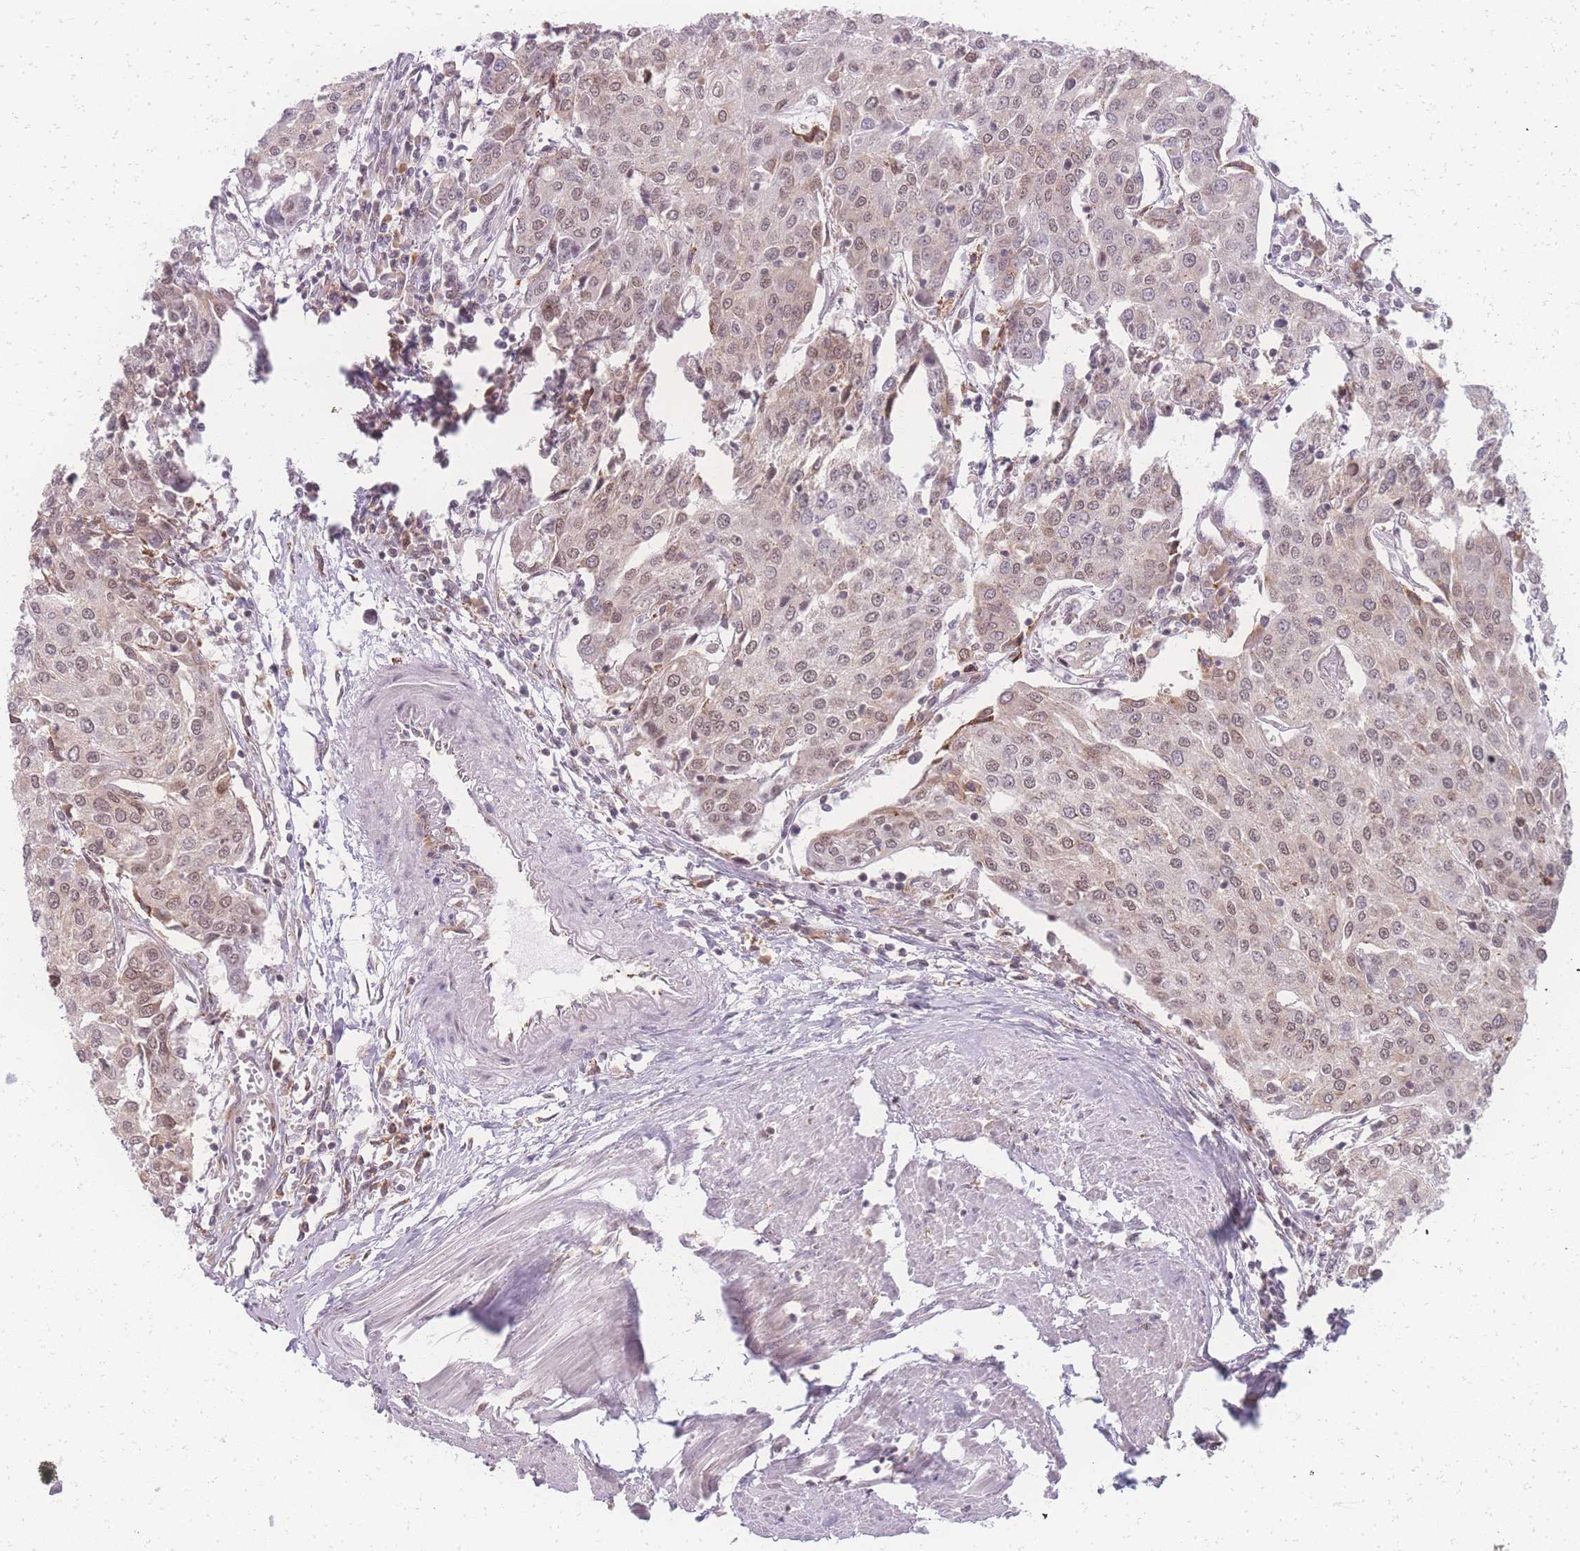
{"staining": {"intensity": "weak", "quantity": "25%-75%", "location": "nuclear"}, "tissue": "urothelial cancer", "cell_type": "Tumor cells", "image_type": "cancer", "snomed": [{"axis": "morphology", "description": "Urothelial carcinoma, High grade"}, {"axis": "topography", "description": "Urinary bladder"}], "caption": "Tumor cells reveal low levels of weak nuclear staining in about 25%-75% of cells in urothelial cancer.", "gene": "ZC3H13", "patient": {"sex": "female", "age": 85}}